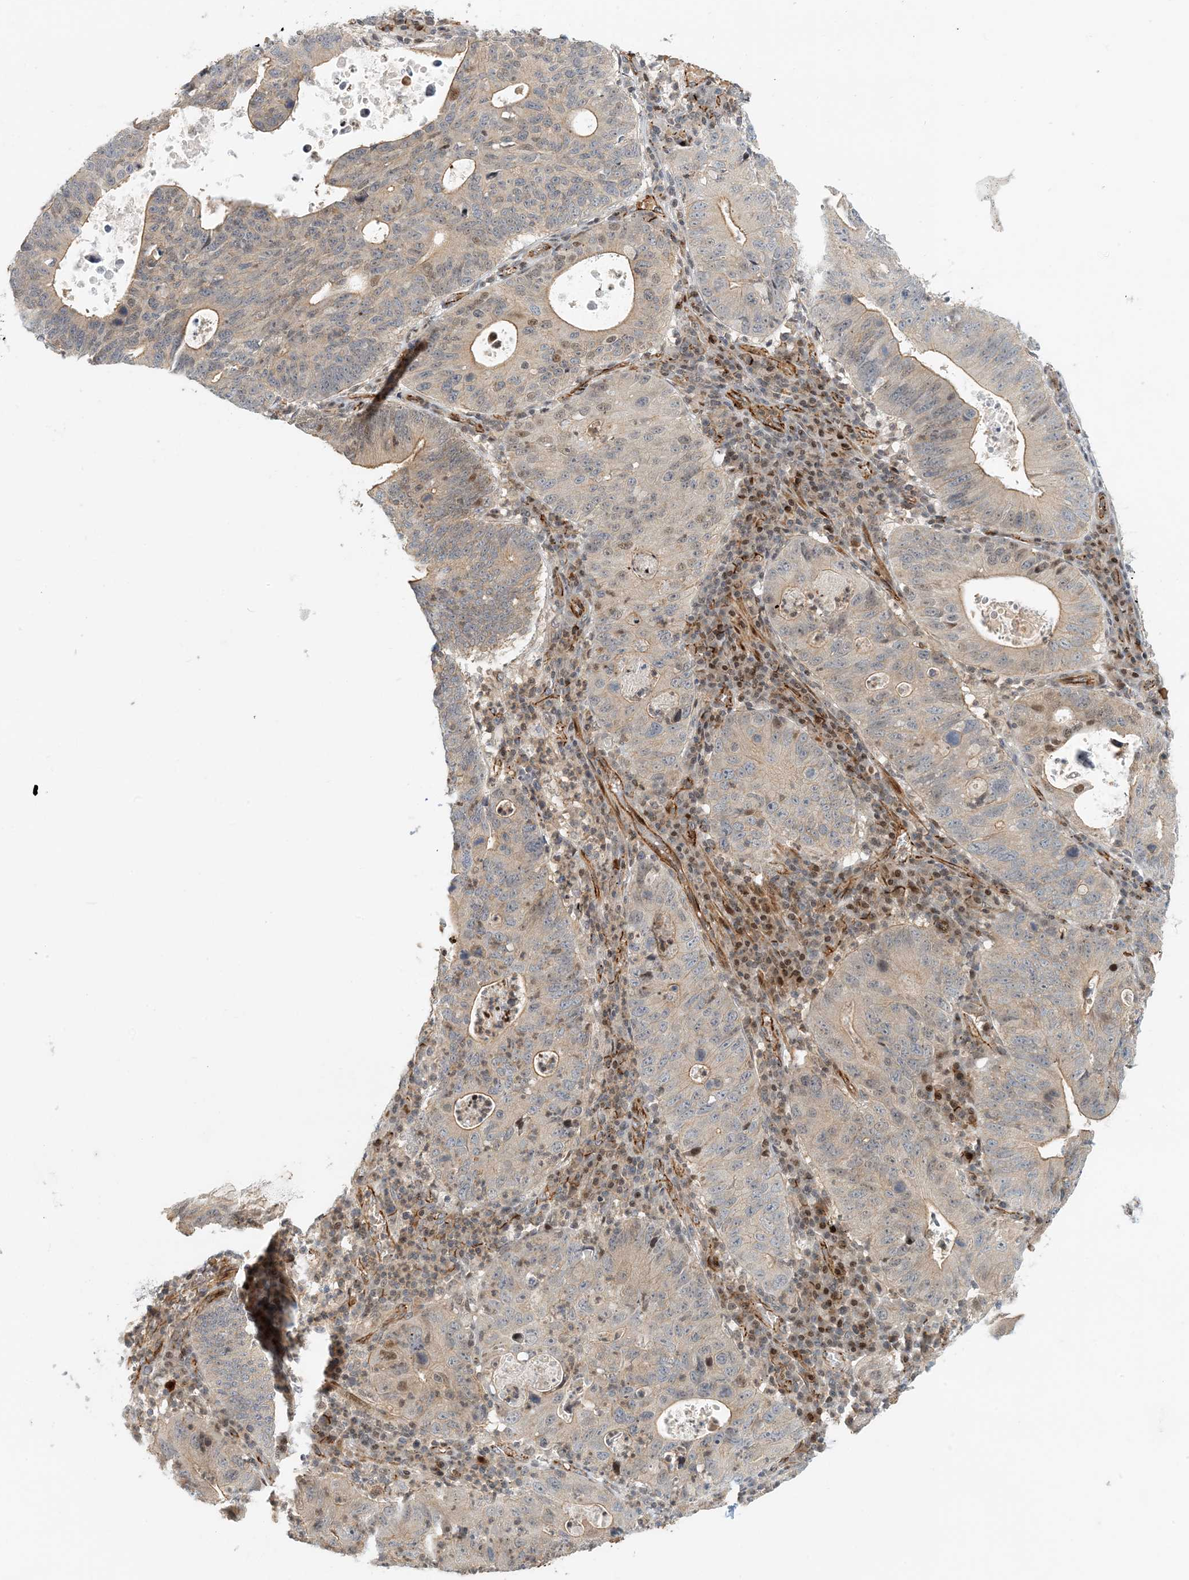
{"staining": {"intensity": "weak", "quantity": "25%-75%", "location": "cytoplasmic/membranous"}, "tissue": "stomach cancer", "cell_type": "Tumor cells", "image_type": "cancer", "snomed": [{"axis": "morphology", "description": "Adenocarcinoma, NOS"}, {"axis": "topography", "description": "Stomach"}], "caption": "Stomach adenocarcinoma was stained to show a protein in brown. There is low levels of weak cytoplasmic/membranous expression in approximately 25%-75% of tumor cells.", "gene": "MAPKBP1", "patient": {"sex": "male", "age": 59}}